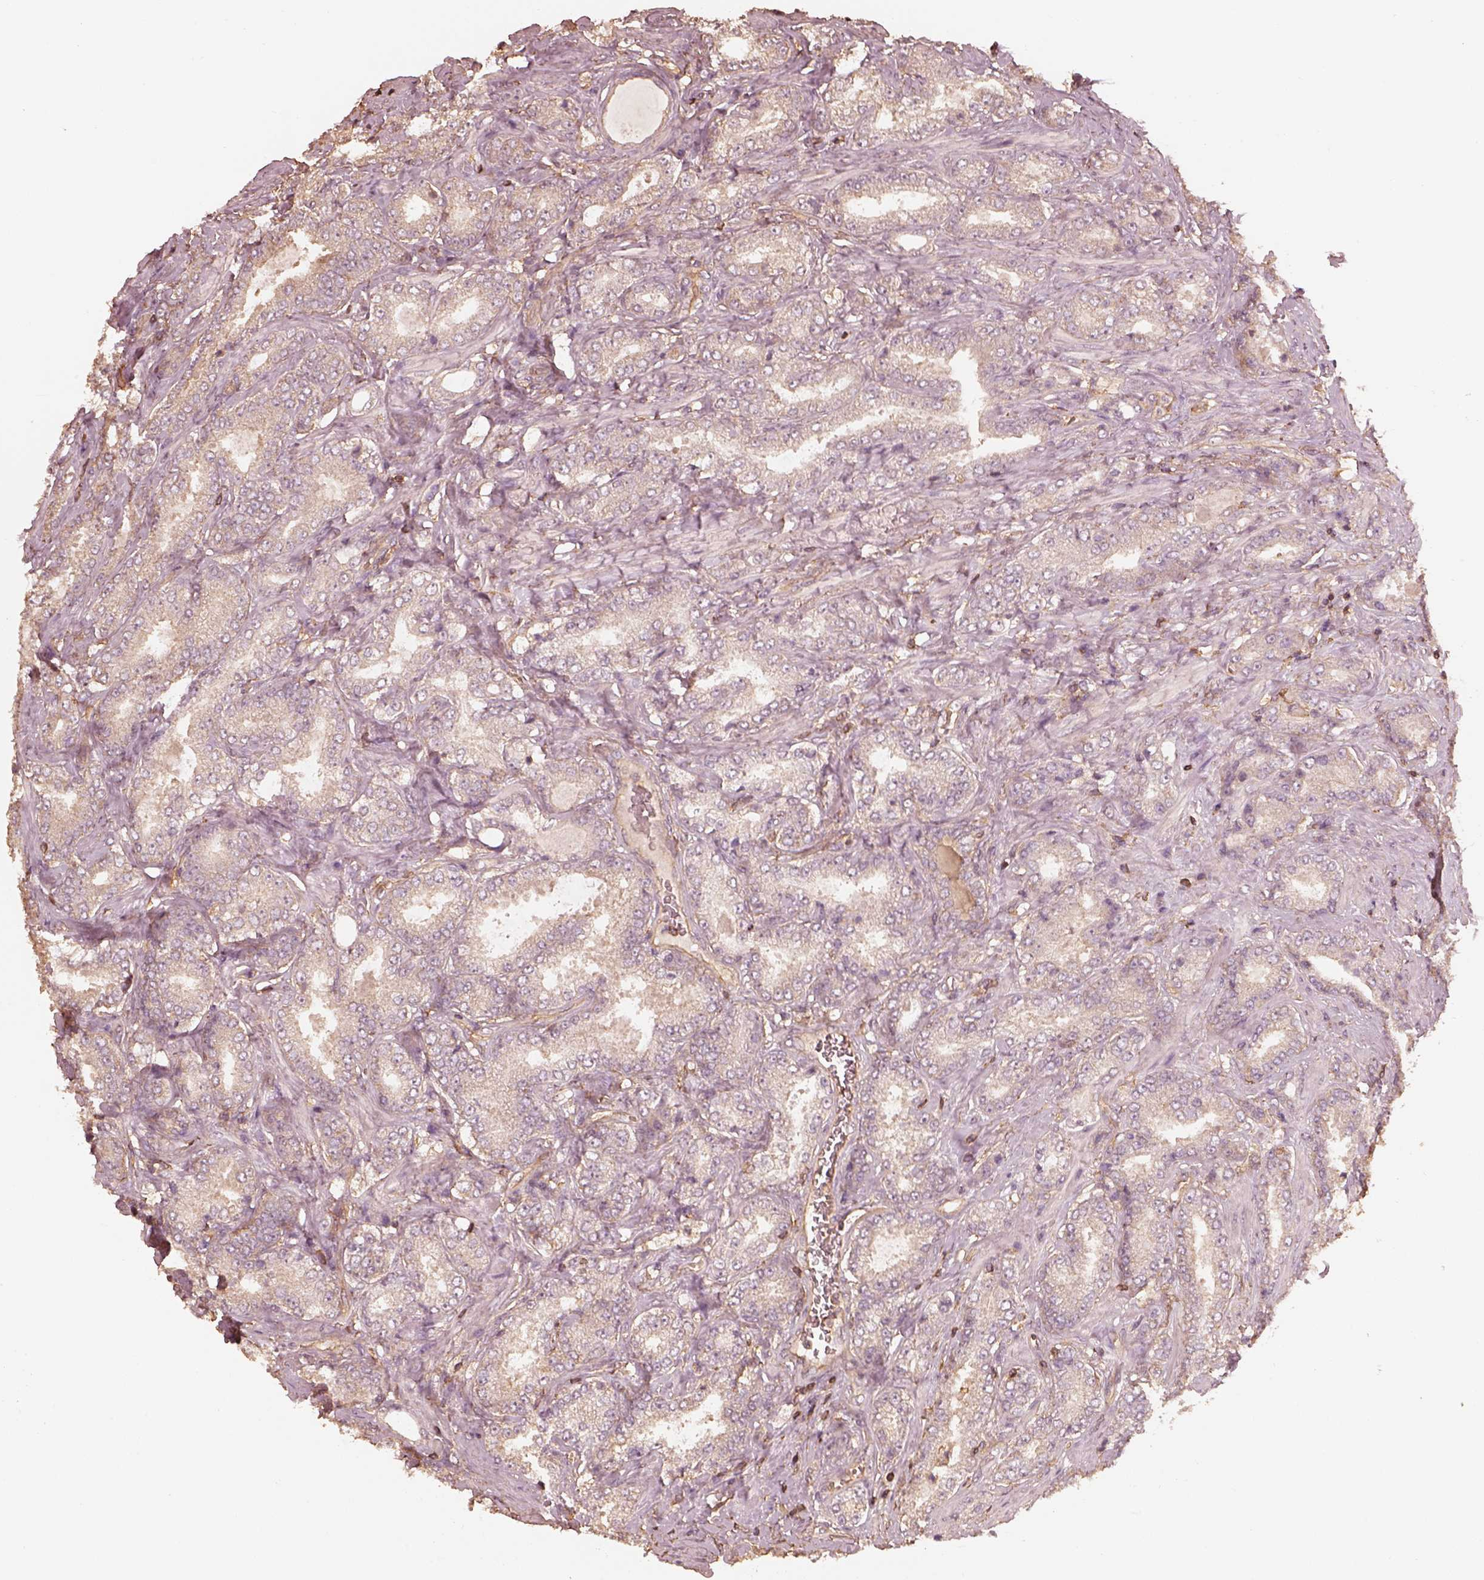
{"staining": {"intensity": "weak", "quantity": "<25%", "location": "cytoplasmic/membranous"}, "tissue": "prostate cancer", "cell_type": "Tumor cells", "image_type": "cancer", "snomed": [{"axis": "morphology", "description": "Adenocarcinoma, NOS"}, {"axis": "topography", "description": "Prostate"}], "caption": "IHC image of human prostate cancer (adenocarcinoma) stained for a protein (brown), which shows no expression in tumor cells.", "gene": "WDR7", "patient": {"sex": "male", "age": 64}}